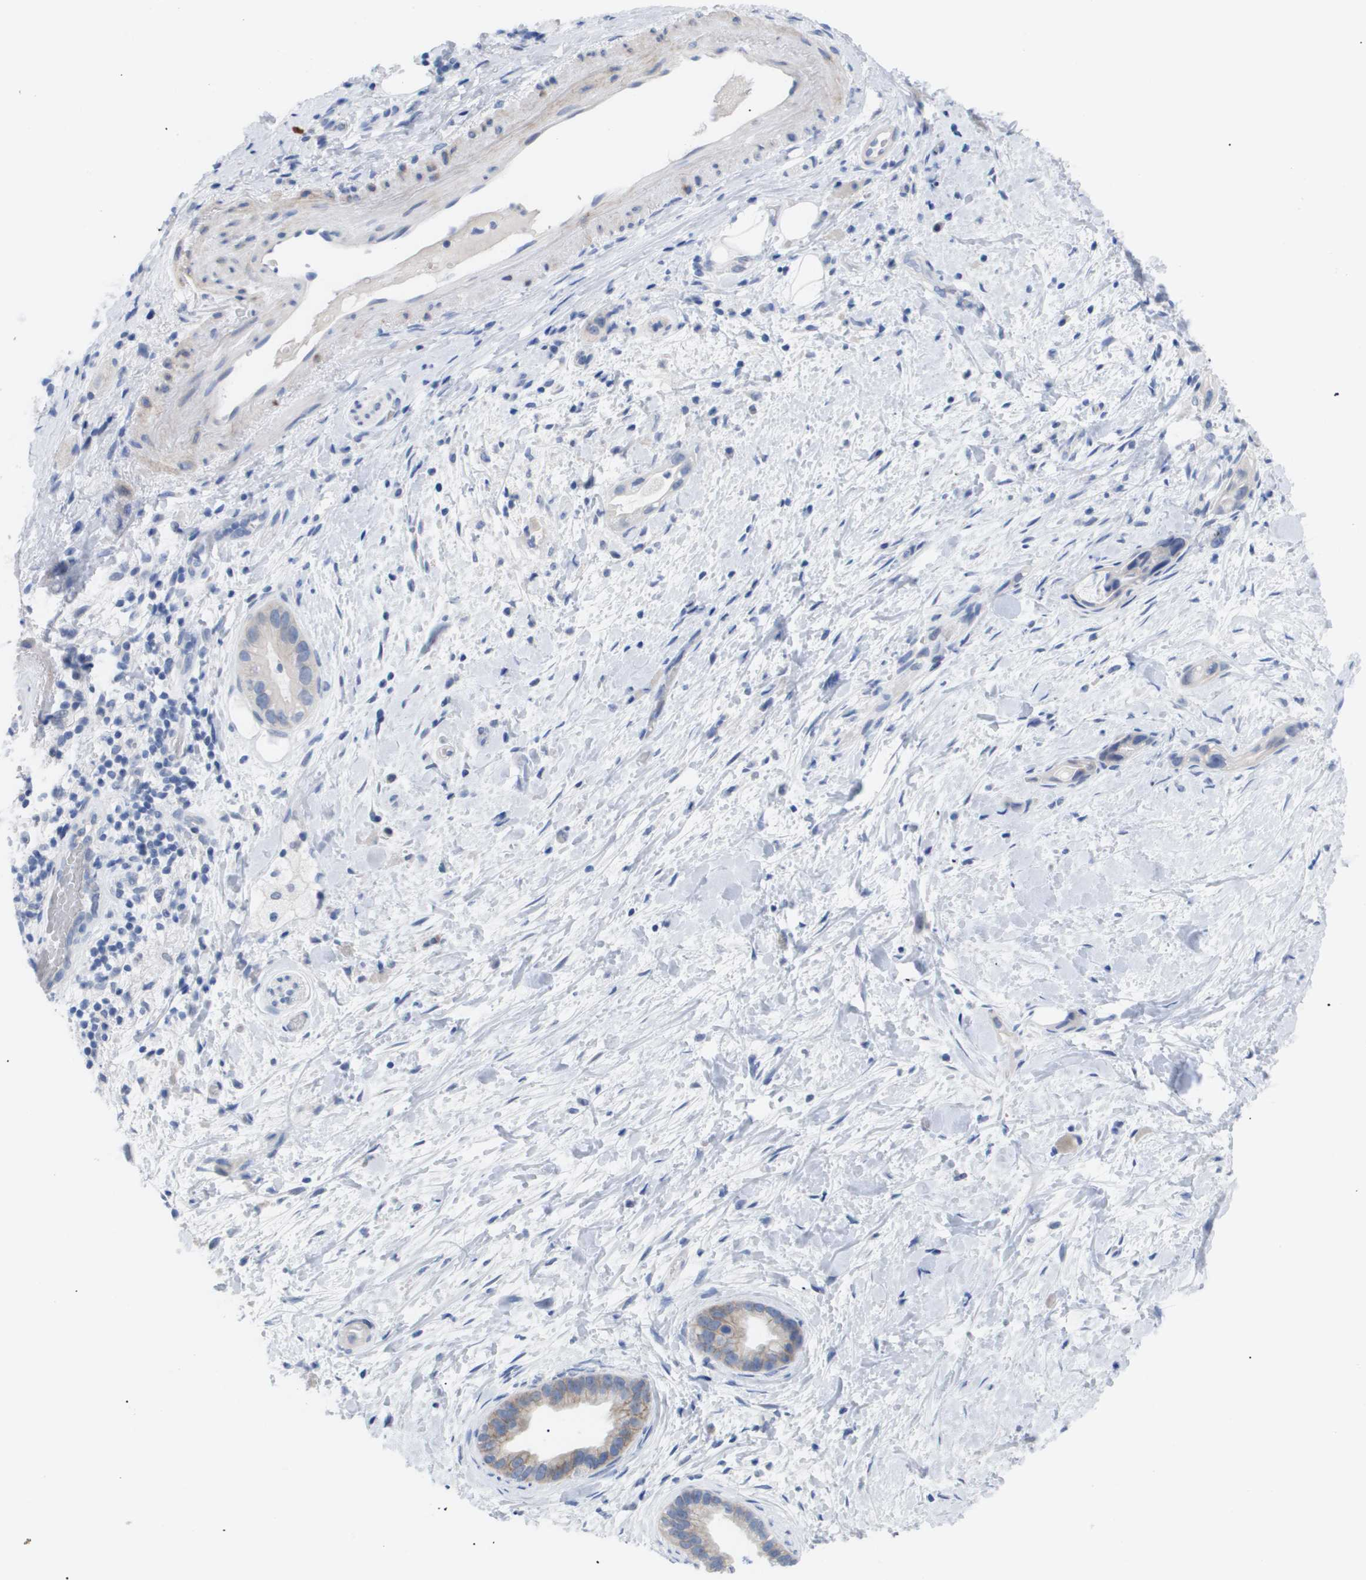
{"staining": {"intensity": "moderate", "quantity": "25%-75%", "location": "cytoplasmic/membranous"}, "tissue": "pancreatic cancer", "cell_type": "Tumor cells", "image_type": "cancer", "snomed": [{"axis": "morphology", "description": "Adenocarcinoma, NOS"}, {"axis": "topography", "description": "Pancreas"}], "caption": "Protein analysis of pancreatic cancer (adenocarcinoma) tissue shows moderate cytoplasmic/membranous expression in about 25%-75% of tumor cells.", "gene": "CAV3", "patient": {"sex": "male", "age": 55}}